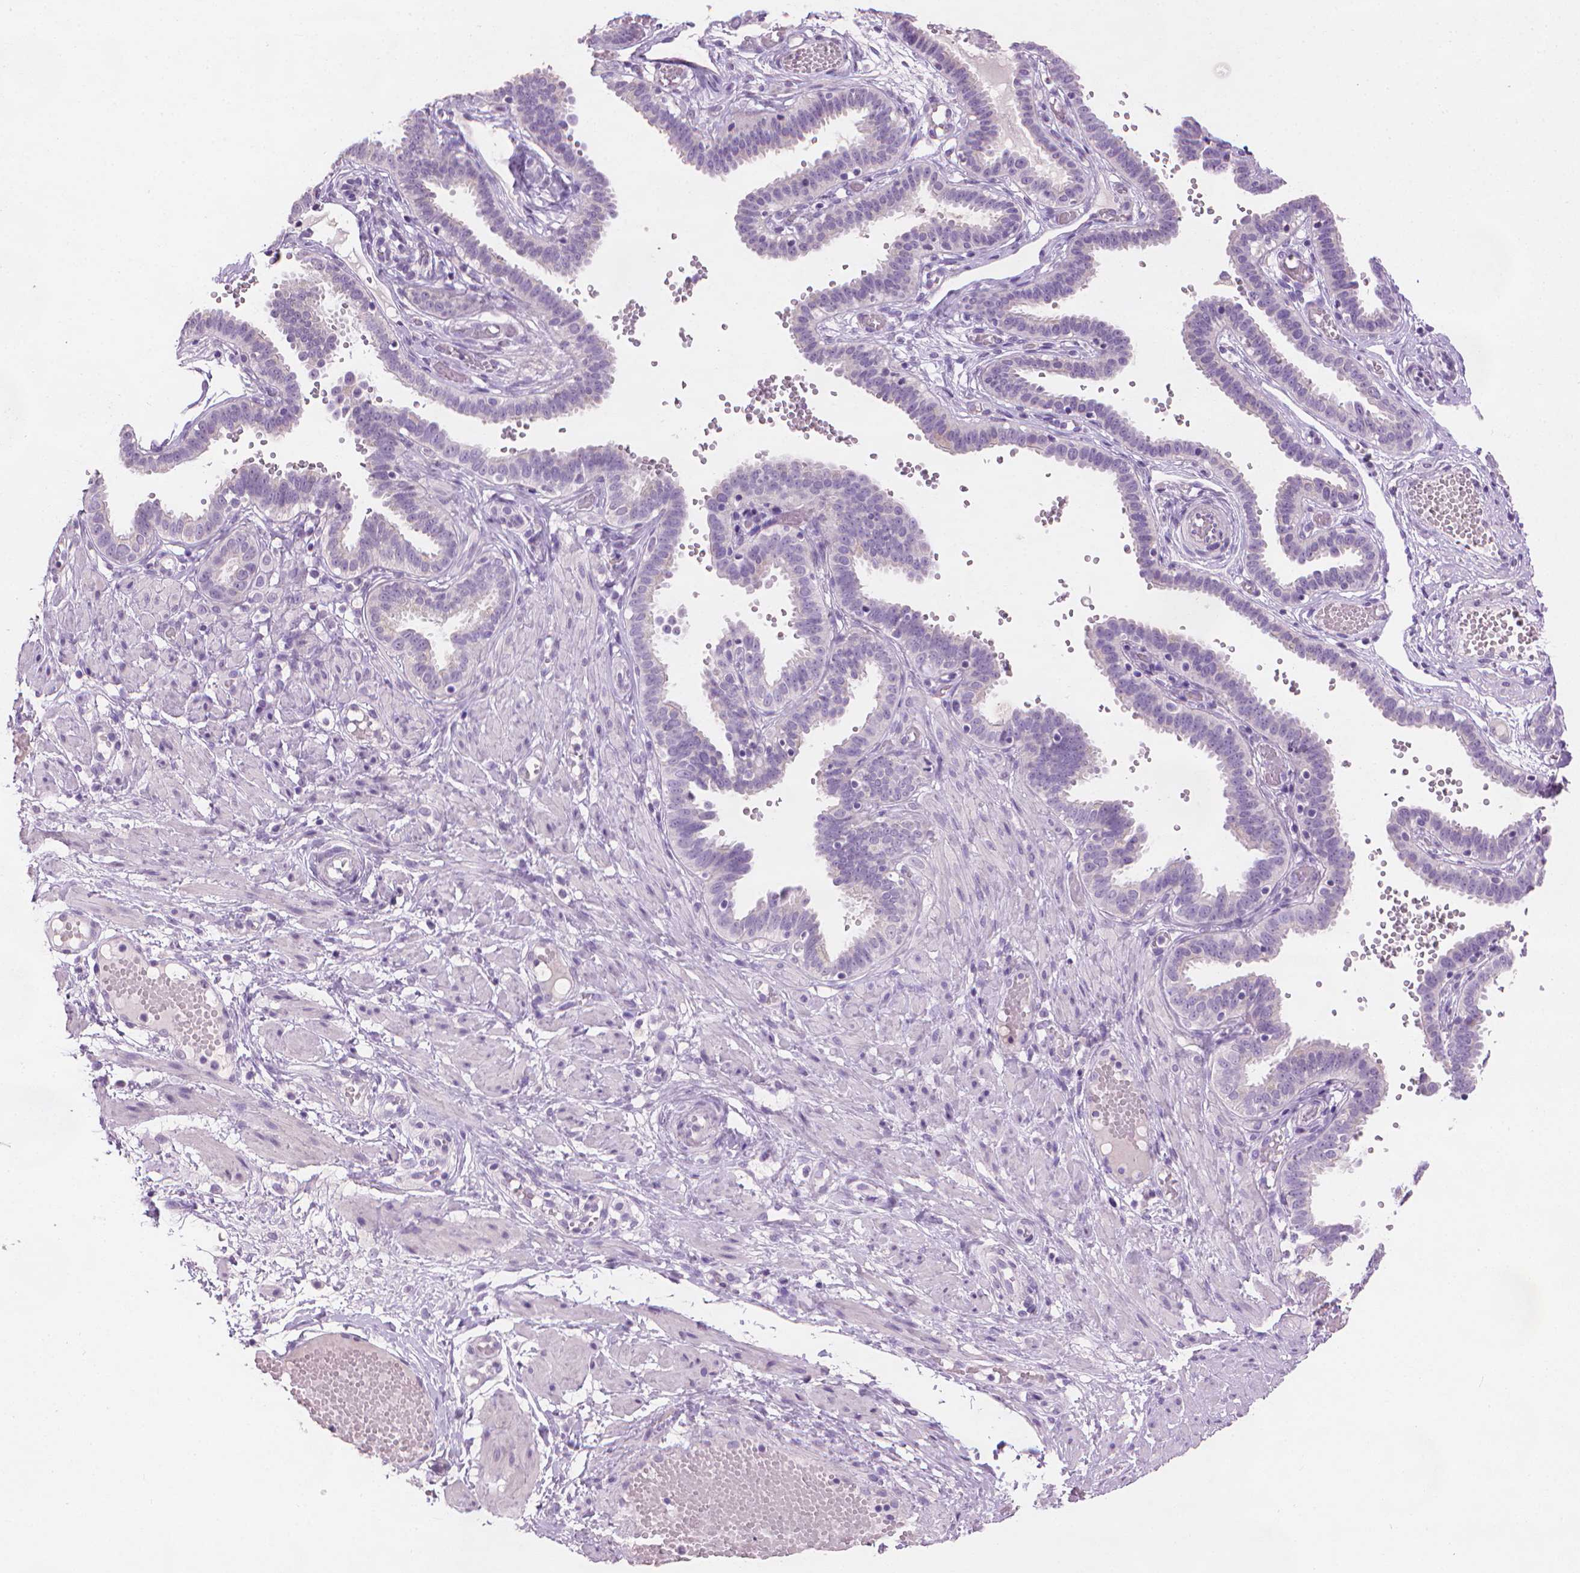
{"staining": {"intensity": "negative", "quantity": "none", "location": "none"}, "tissue": "fallopian tube", "cell_type": "Glandular cells", "image_type": "normal", "snomed": [{"axis": "morphology", "description": "Normal tissue, NOS"}, {"axis": "topography", "description": "Fallopian tube"}], "caption": "Immunohistochemistry (IHC) of unremarkable human fallopian tube shows no staining in glandular cells. The staining was performed using DAB to visualize the protein expression in brown, while the nuclei were stained in blue with hematoxylin (Magnification: 20x).", "gene": "MLANA", "patient": {"sex": "female", "age": 37}}